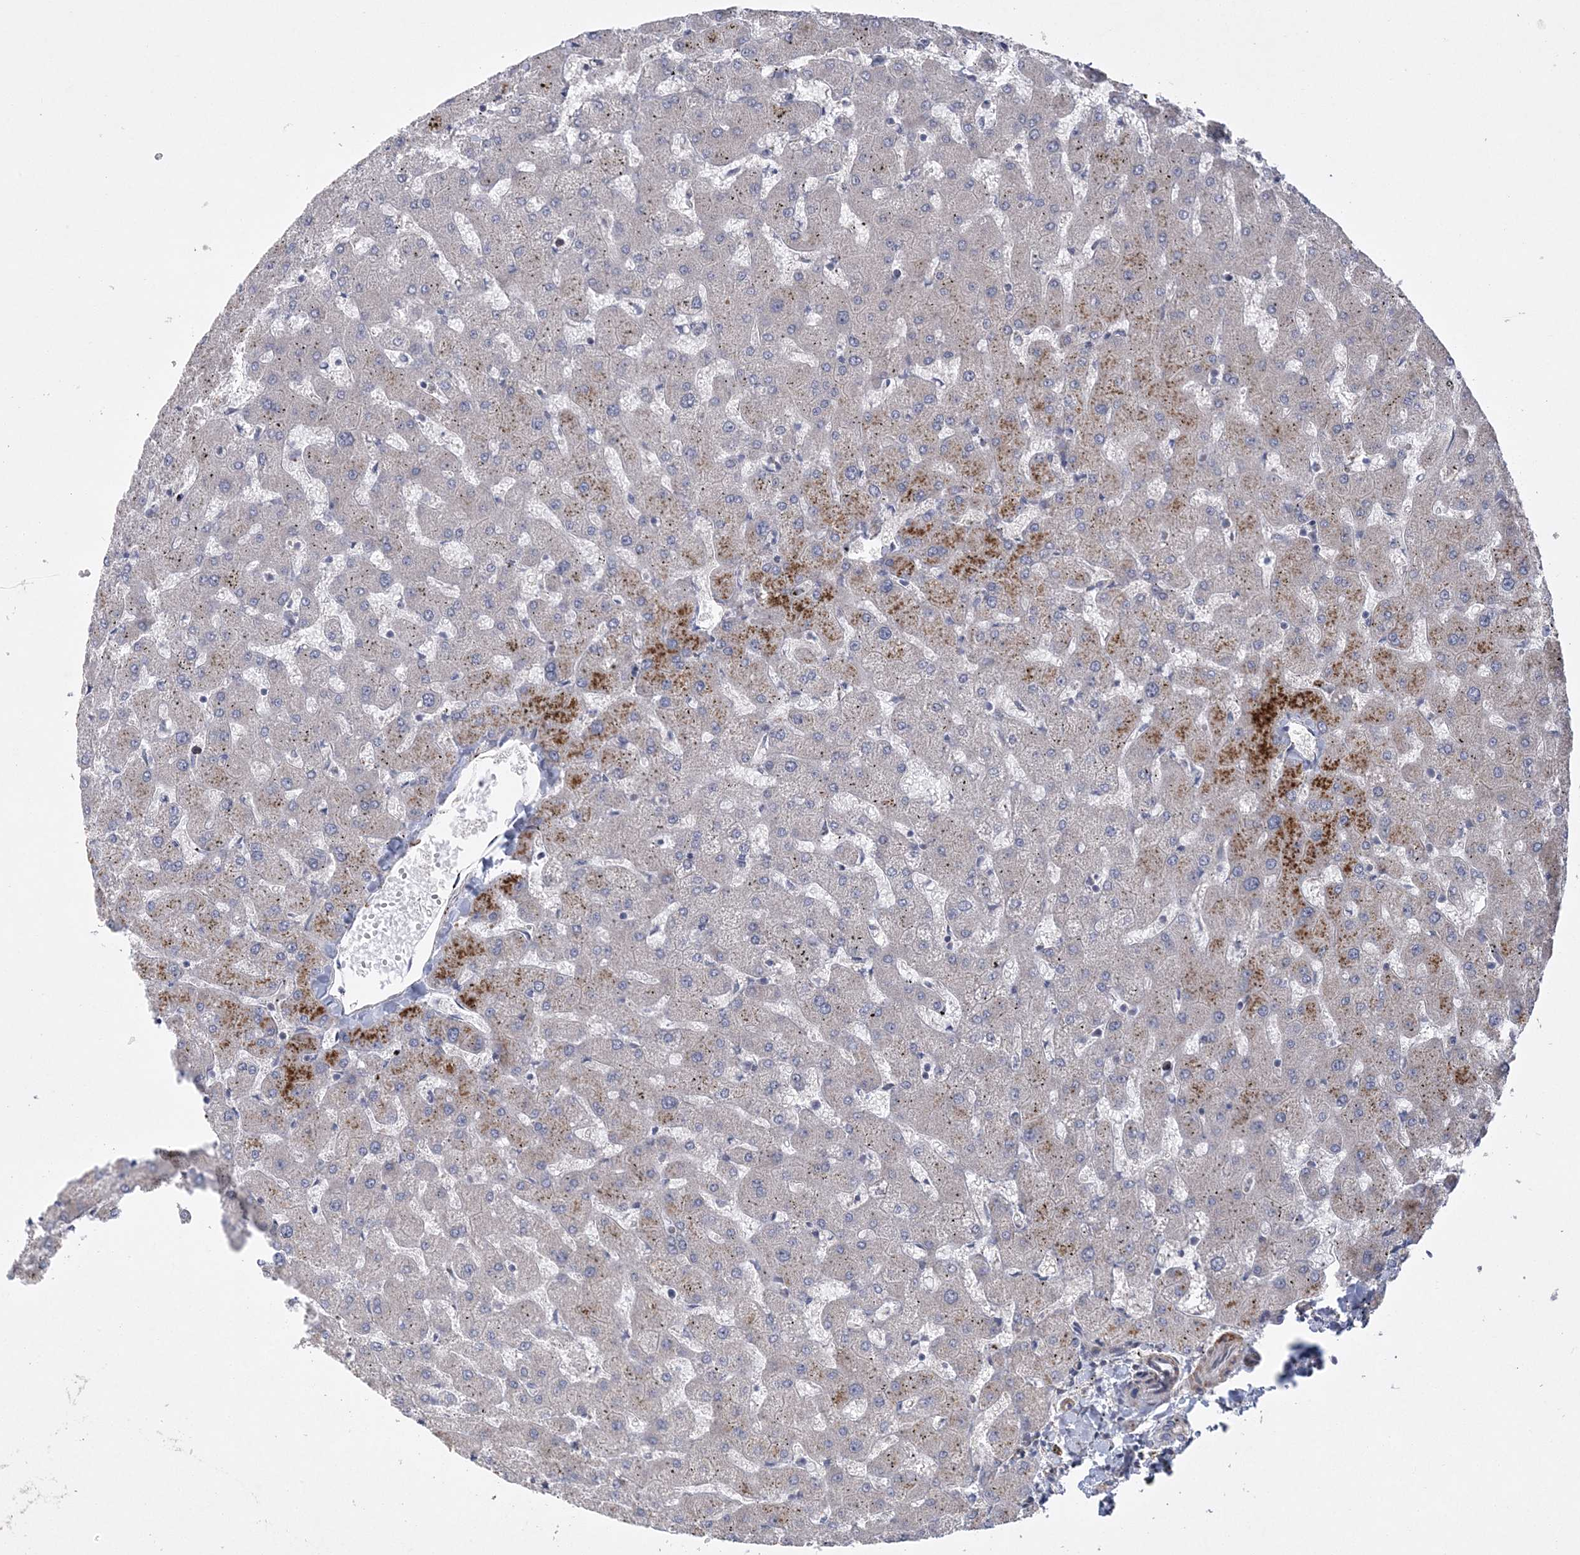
{"staining": {"intensity": "negative", "quantity": "none", "location": "none"}, "tissue": "liver", "cell_type": "Cholangiocytes", "image_type": "normal", "snomed": [{"axis": "morphology", "description": "Normal tissue, NOS"}, {"axis": "topography", "description": "Liver"}], "caption": "IHC of unremarkable human liver exhibits no expression in cholangiocytes.", "gene": "ARSJ", "patient": {"sex": "female", "age": 63}}